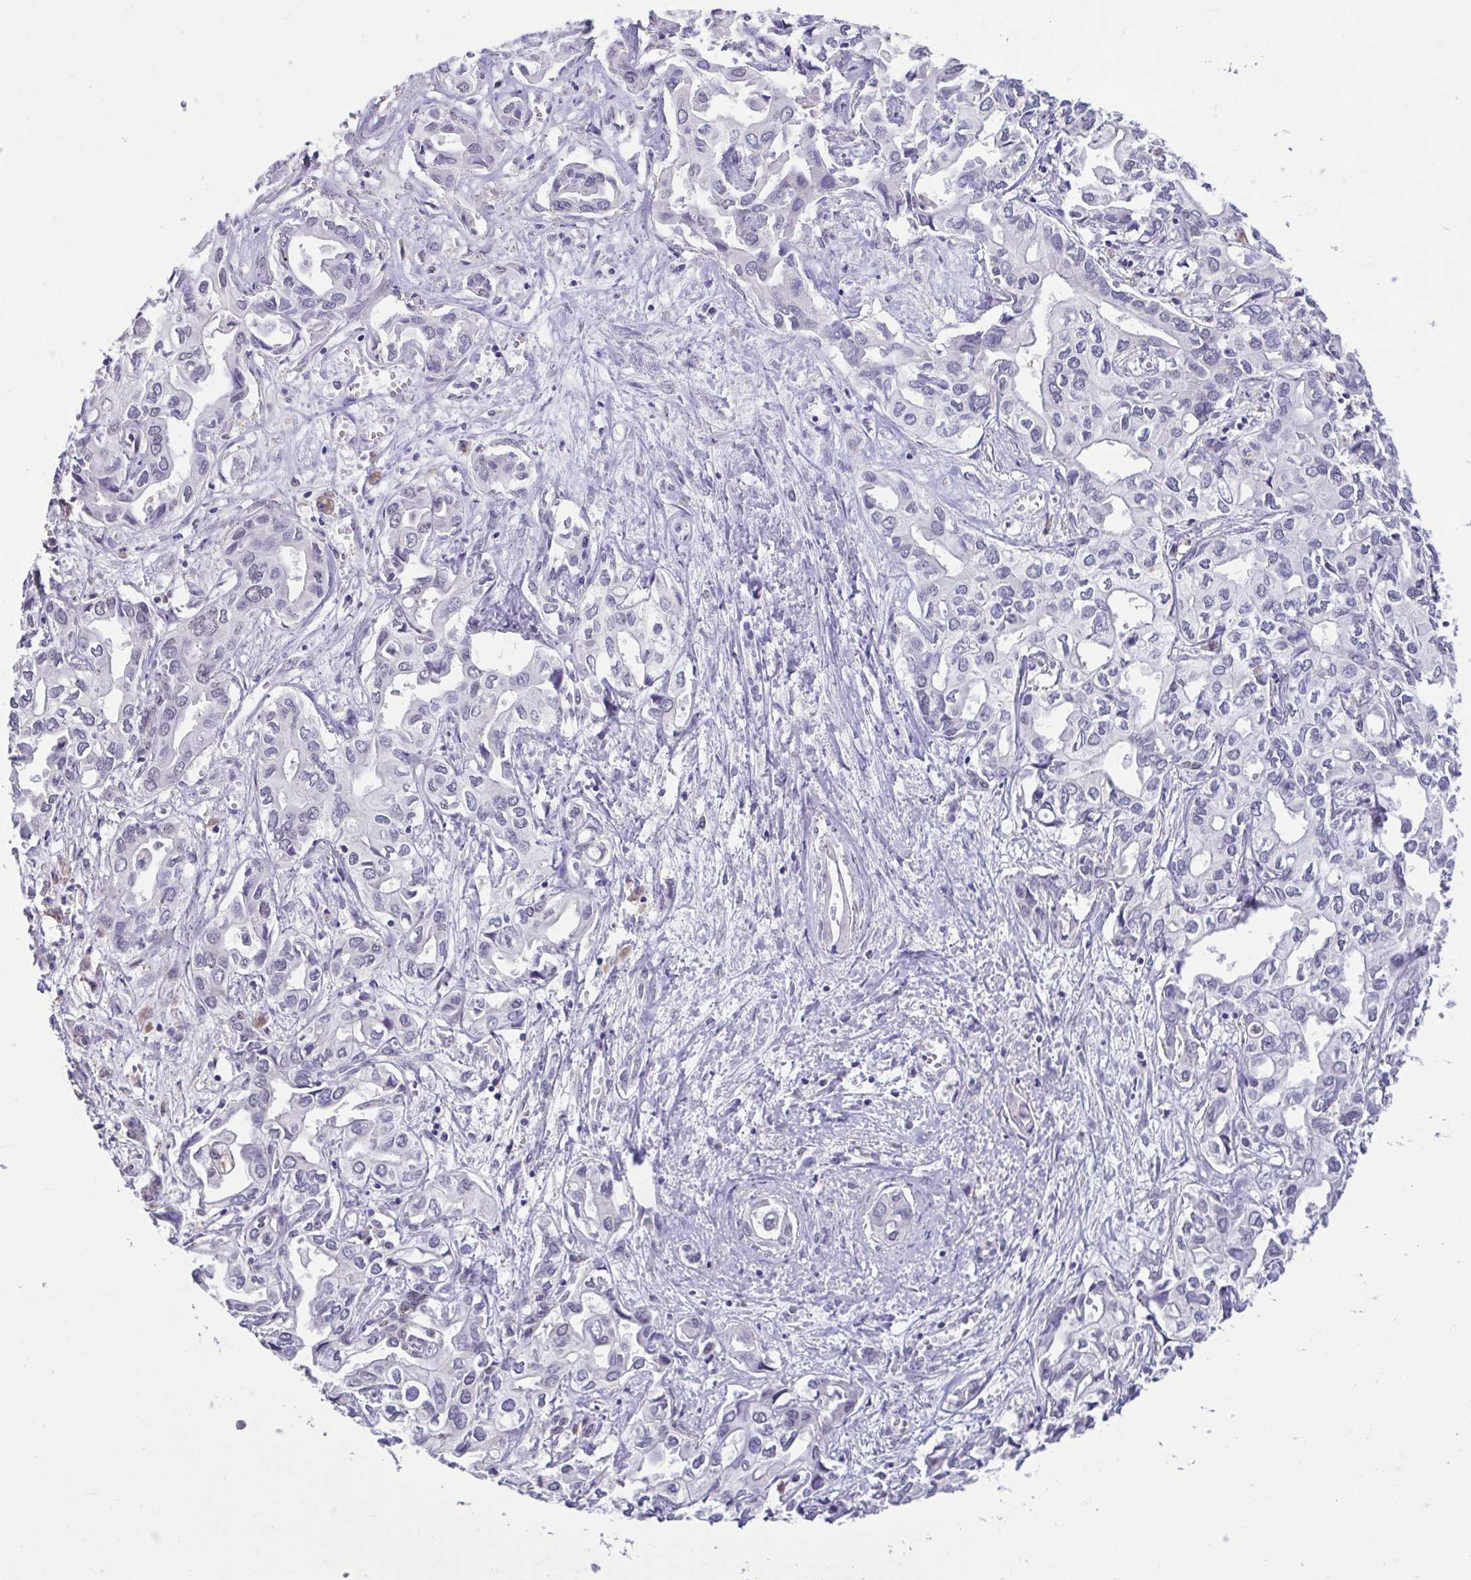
{"staining": {"intensity": "negative", "quantity": "none", "location": "none"}, "tissue": "liver cancer", "cell_type": "Tumor cells", "image_type": "cancer", "snomed": [{"axis": "morphology", "description": "Cholangiocarcinoma"}, {"axis": "topography", "description": "Liver"}], "caption": "Tumor cells show no significant protein staining in cholangiocarcinoma (liver).", "gene": "ACTRT3", "patient": {"sex": "female", "age": 64}}